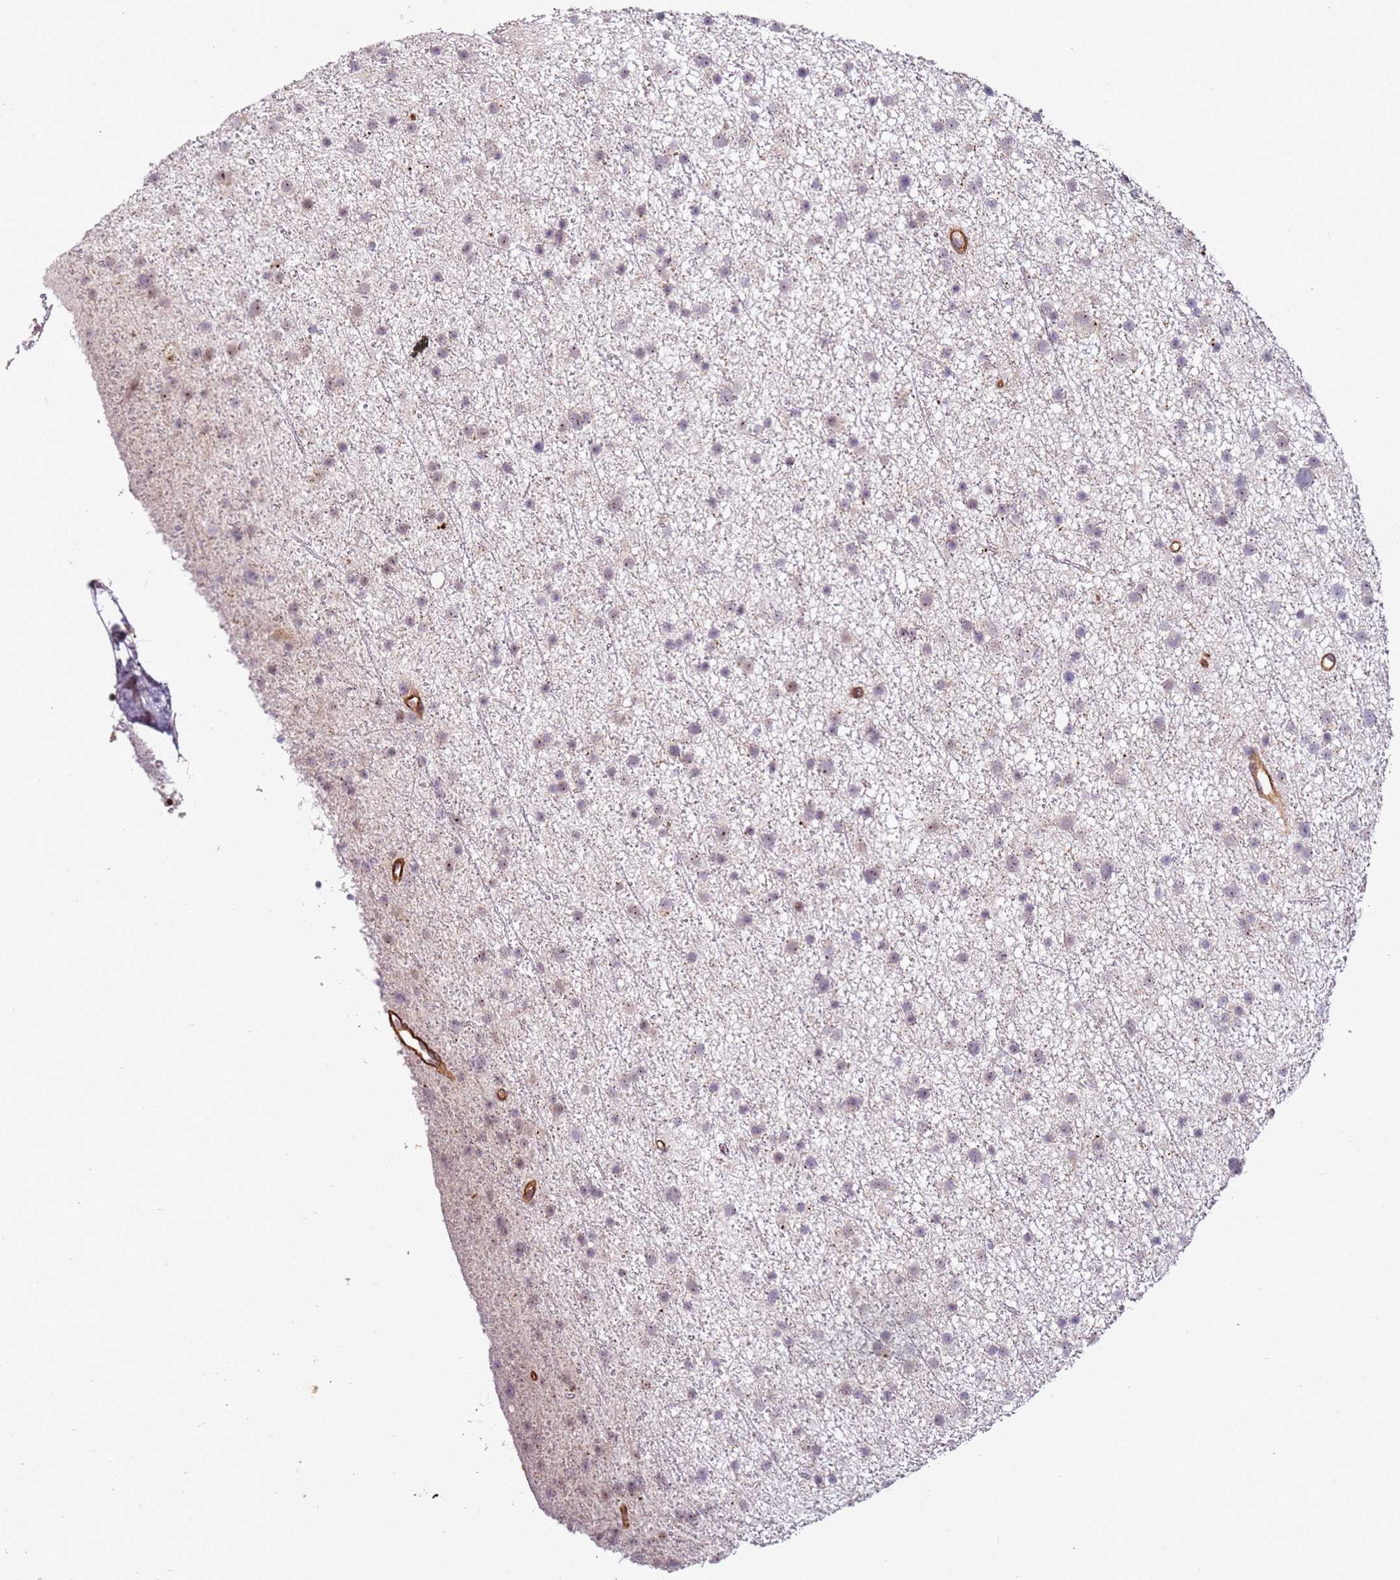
{"staining": {"intensity": "weak", "quantity": "<25%", "location": "nuclear"}, "tissue": "glioma", "cell_type": "Tumor cells", "image_type": "cancer", "snomed": [{"axis": "morphology", "description": "Glioma, malignant, Low grade"}, {"axis": "topography", "description": "Cerebral cortex"}], "caption": "An immunohistochemistry (IHC) histopathology image of glioma is shown. There is no staining in tumor cells of glioma.", "gene": "C2CD4B", "patient": {"sex": "female", "age": 39}}